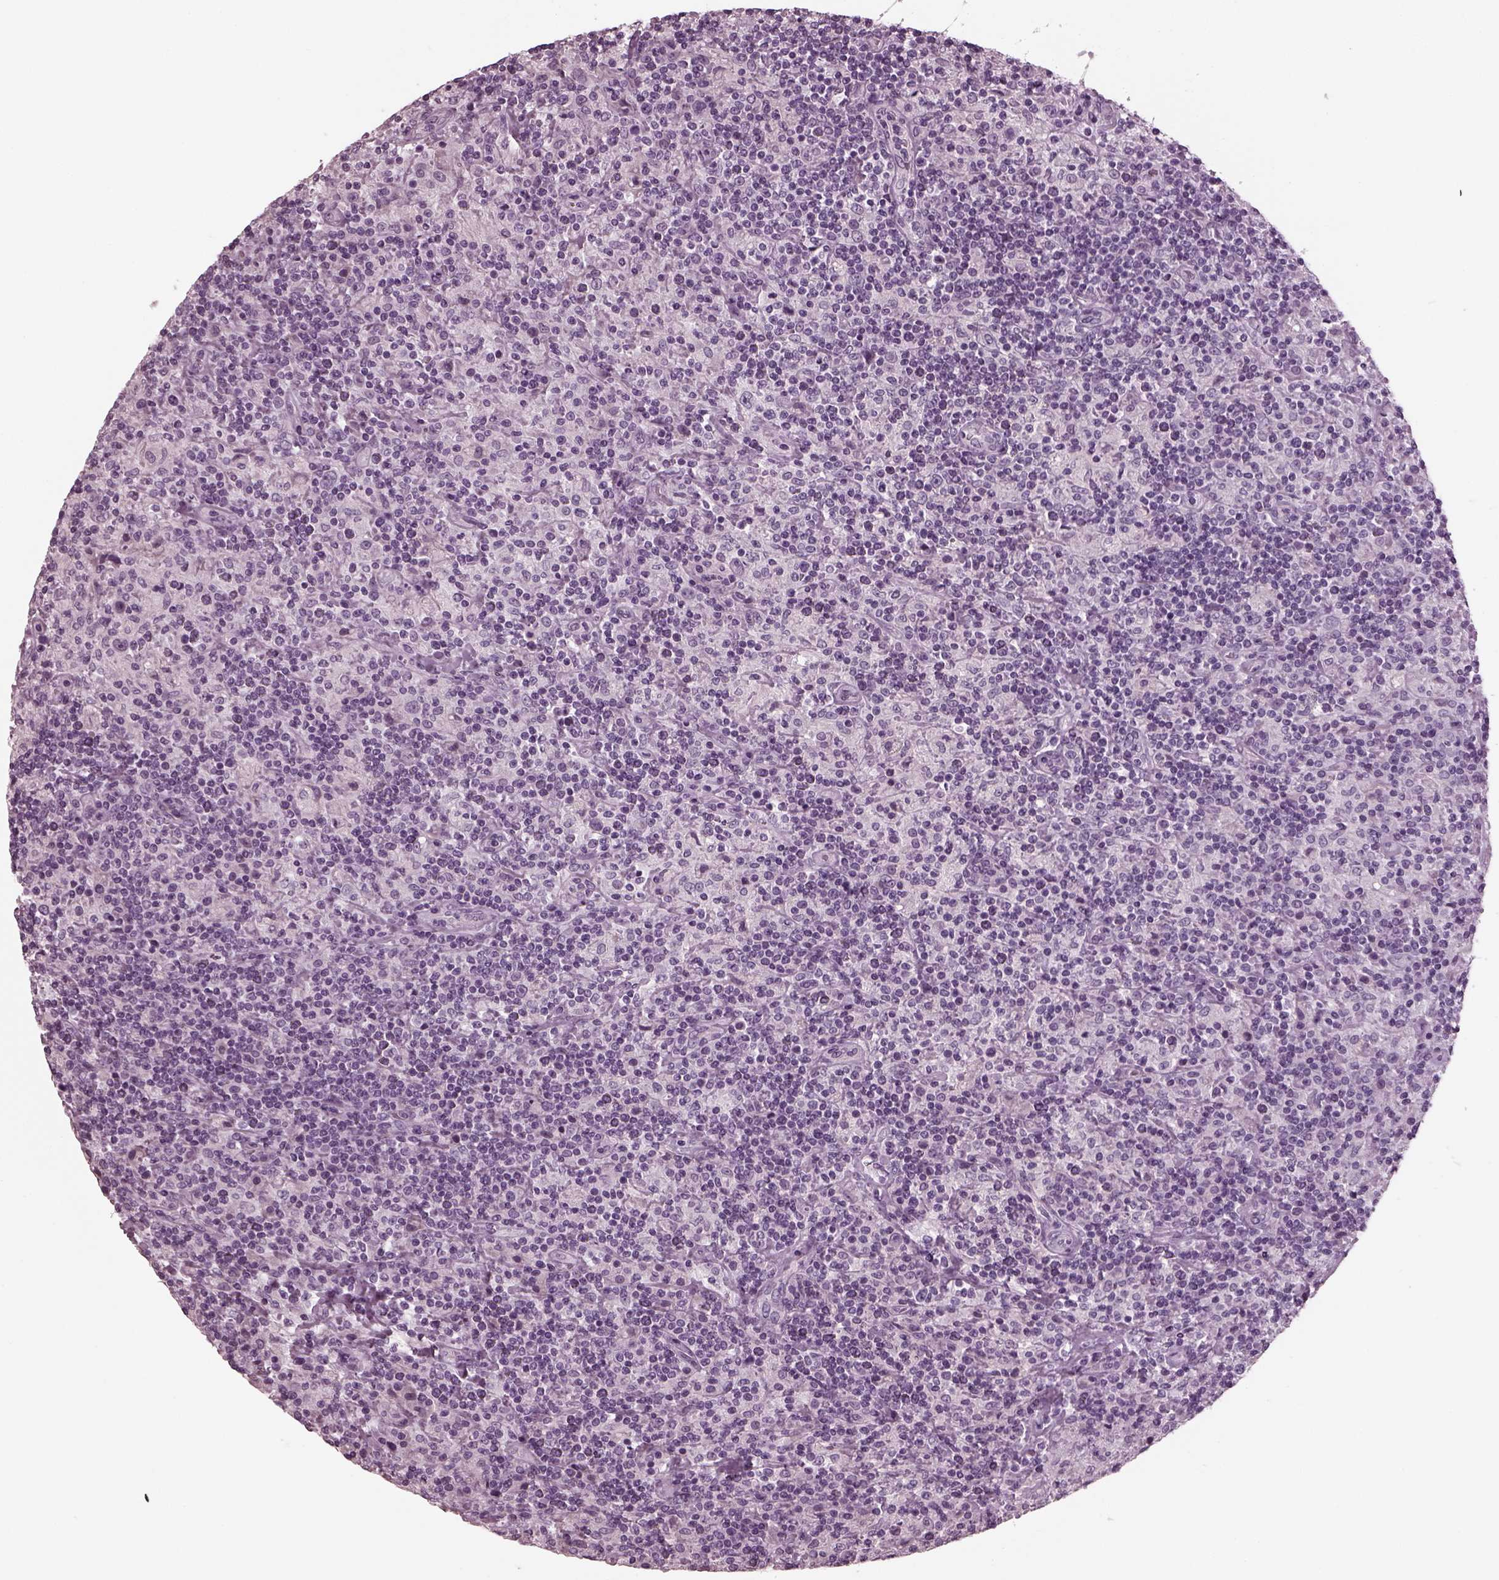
{"staining": {"intensity": "negative", "quantity": "none", "location": "none"}, "tissue": "lymphoma", "cell_type": "Tumor cells", "image_type": "cancer", "snomed": [{"axis": "morphology", "description": "Hodgkin's disease, NOS"}, {"axis": "topography", "description": "Lymph node"}], "caption": "This is an immunohistochemistry (IHC) image of lymphoma. There is no expression in tumor cells.", "gene": "RCVRN", "patient": {"sex": "male", "age": 70}}